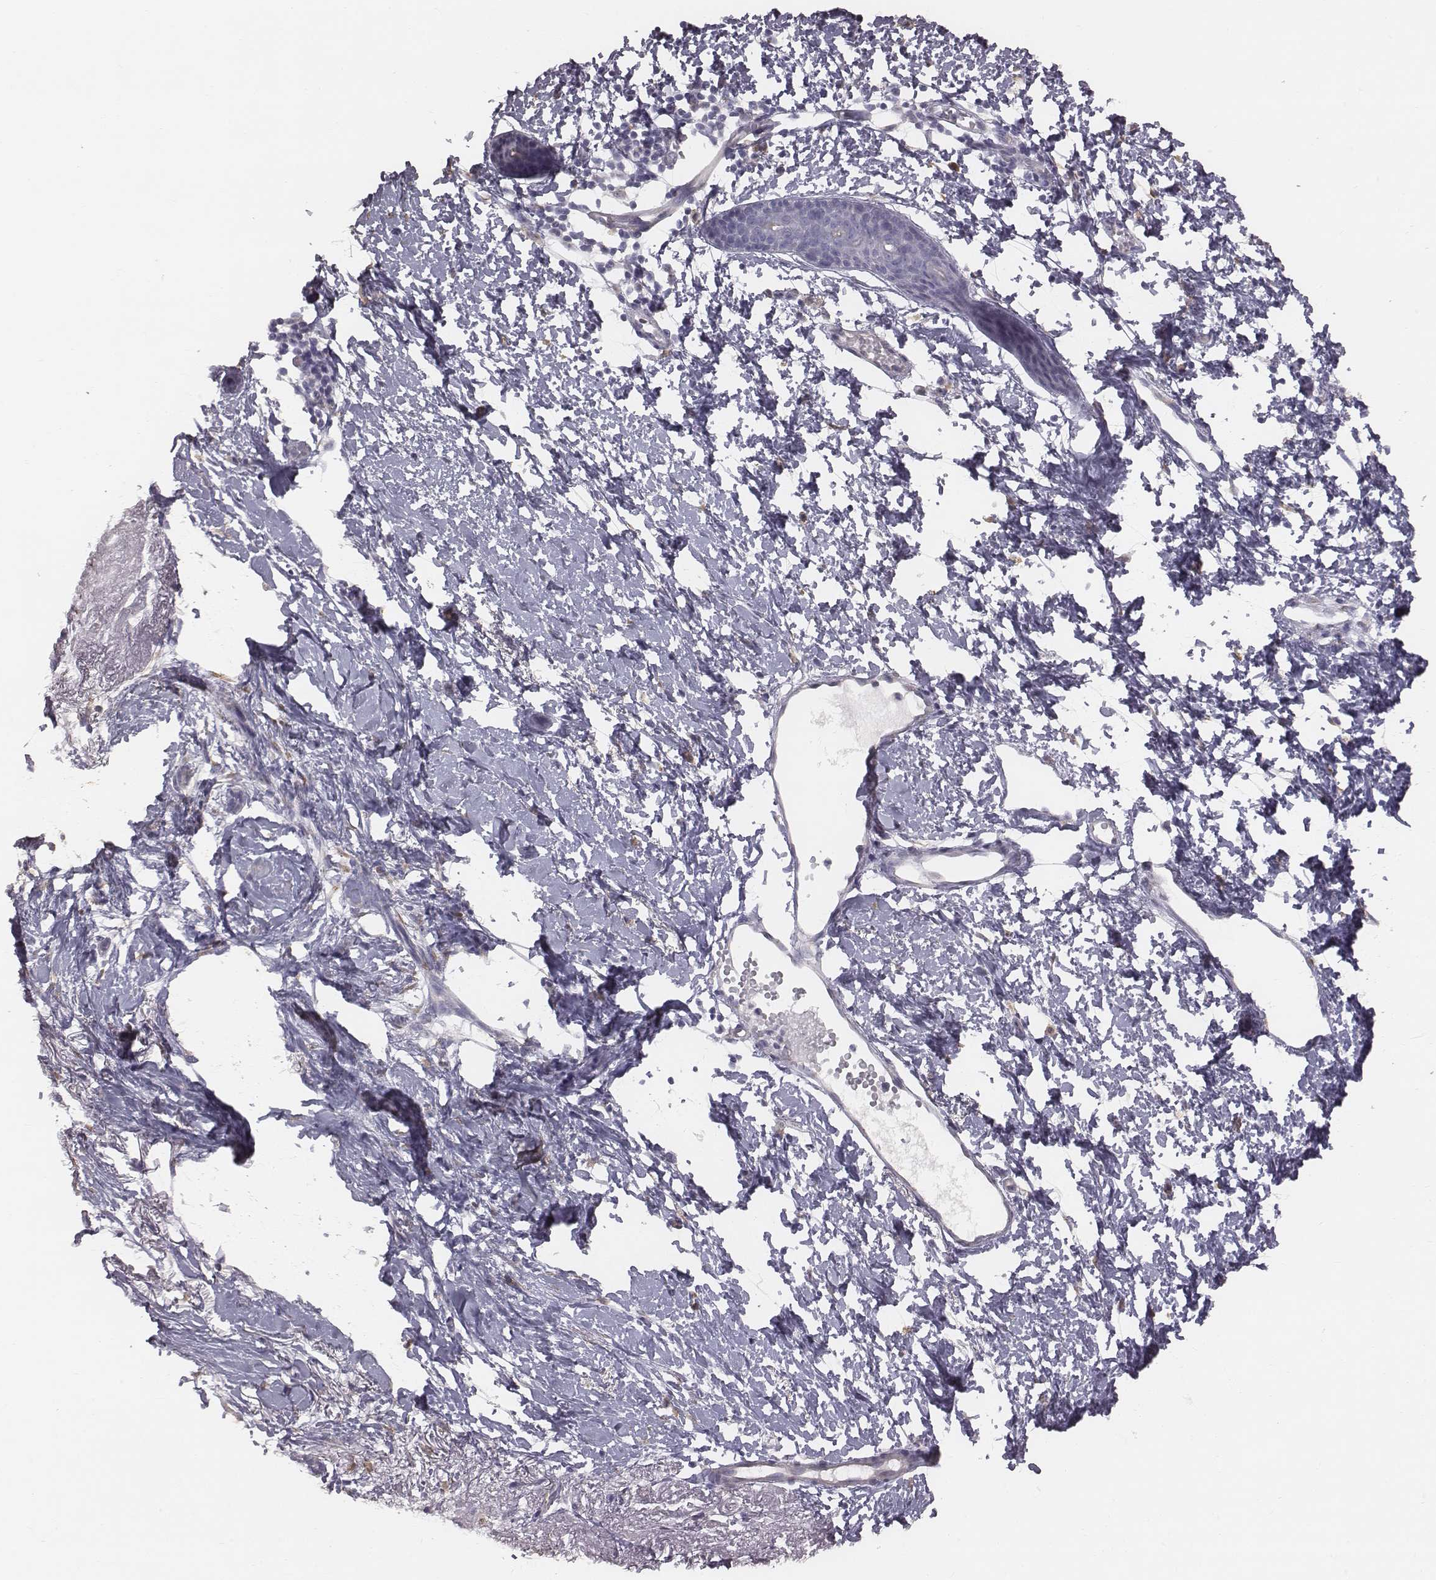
{"staining": {"intensity": "negative", "quantity": "none", "location": "none"}, "tissue": "skin cancer", "cell_type": "Tumor cells", "image_type": "cancer", "snomed": [{"axis": "morphology", "description": "Normal tissue, NOS"}, {"axis": "morphology", "description": "Basal cell carcinoma"}, {"axis": "topography", "description": "Skin"}], "caption": "Protein analysis of basal cell carcinoma (skin) reveals no significant positivity in tumor cells.", "gene": "C6orf58", "patient": {"sex": "male", "age": 84}}